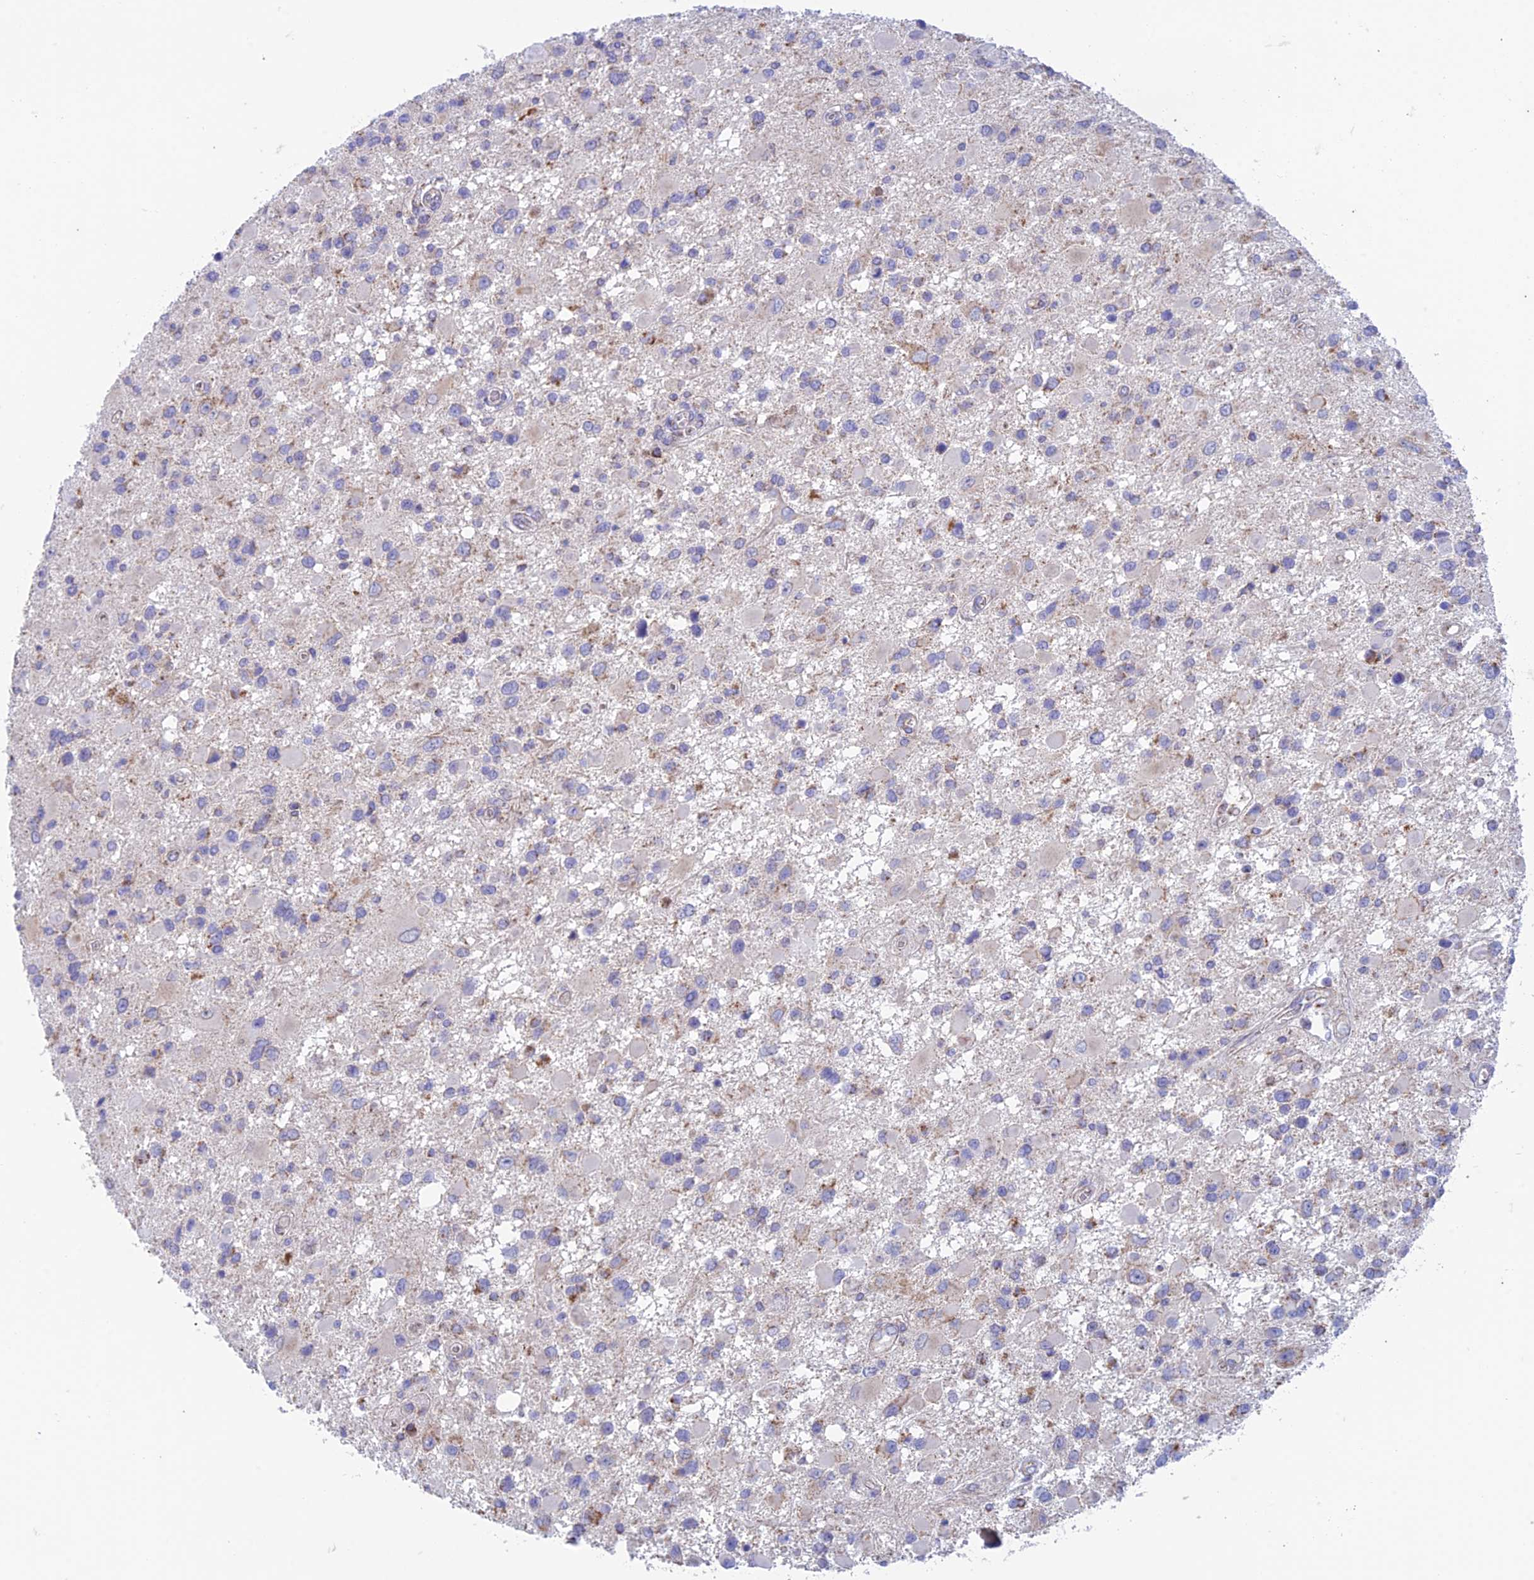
{"staining": {"intensity": "moderate", "quantity": "<25%", "location": "cytoplasmic/membranous"}, "tissue": "glioma", "cell_type": "Tumor cells", "image_type": "cancer", "snomed": [{"axis": "morphology", "description": "Glioma, malignant, High grade"}, {"axis": "topography", "description": "Brain"}], "caption": "A low amount of moderate cytoplasmic/membranous expression is identified in approximately <25% of tumor cells in glioma tissue.", "gene": "ZNF181", "patient": {"sex": "male", "age": 53}}